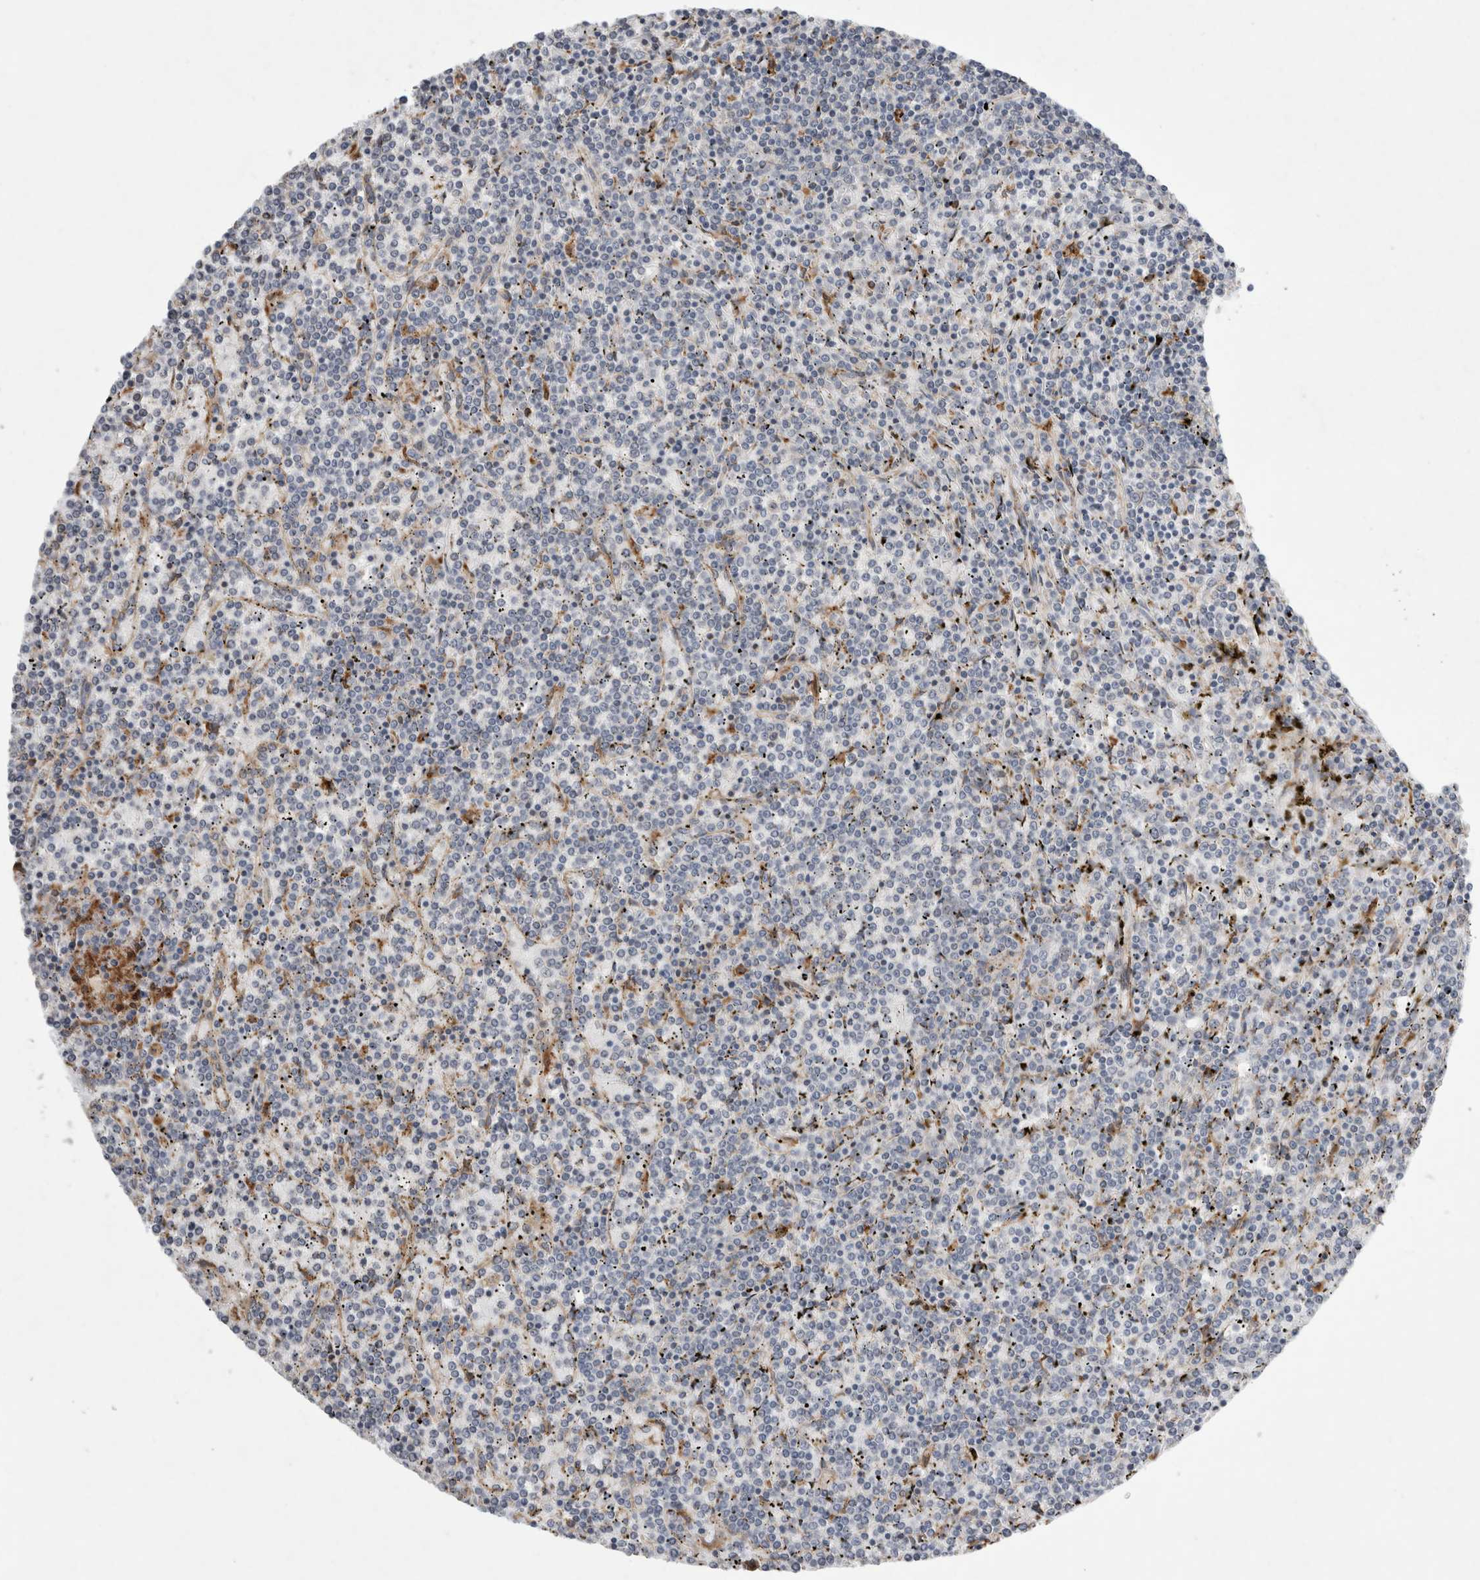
{"staining": {"intensity": "negative", "quantity": "none", "location": "none"}, "tissue": "lymphoma", "cell_type": "Tumor cells", "image_type": "cancer", "snomed": [{"axis": "morphology", "description": "Malignant lymphoma, non-Hodgkin's type, Low grade"}, {"axis": "topography", "description": "Spleen"}], "caption": "The micrograph reveals no staining of tumor cells in low-grade malignant lymphoma, non-Hodgkin's type.", "gene": "TRMT9B", "patient": {"sex": "female", "age": 19}}